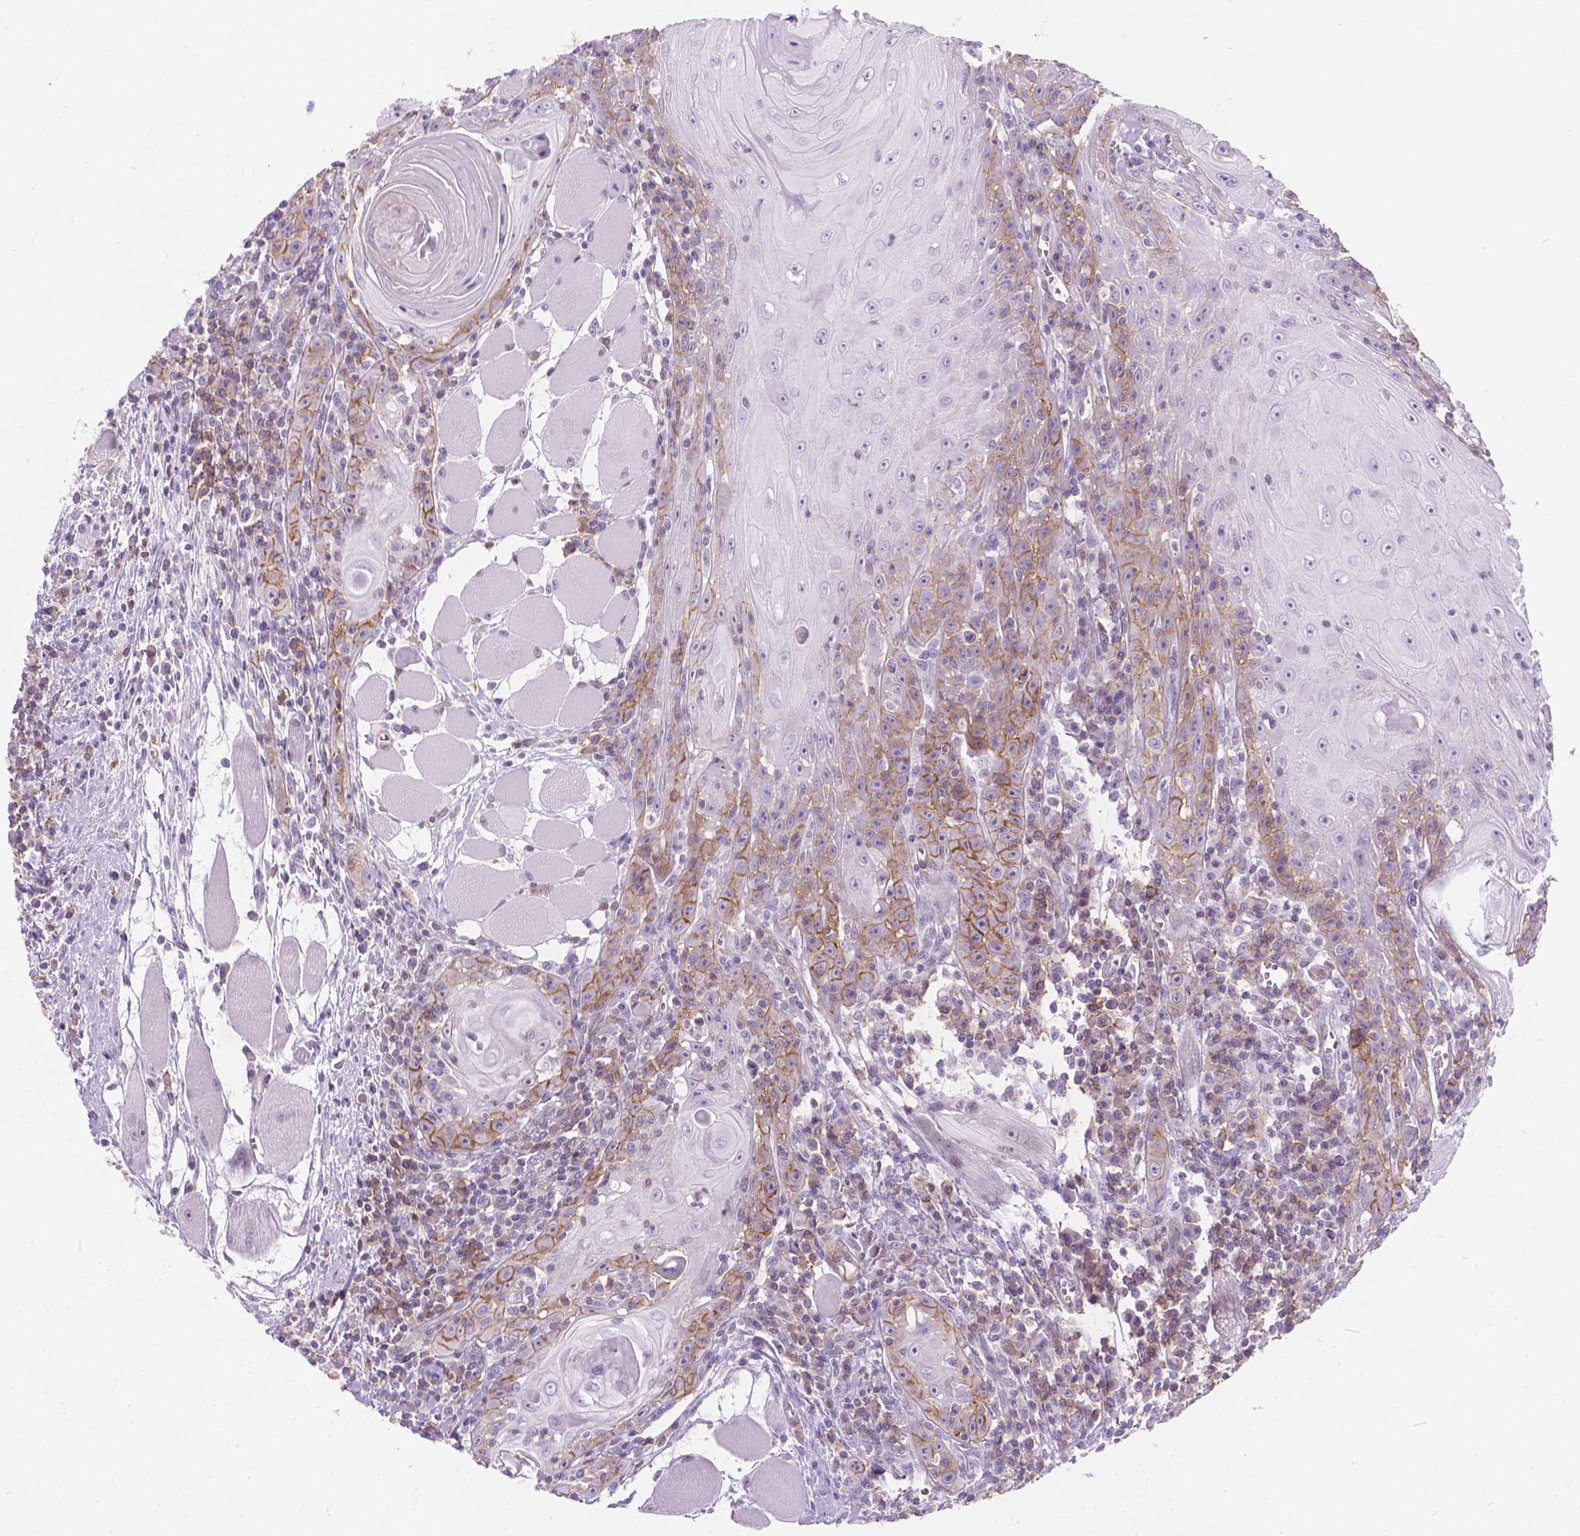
{"staining": {"intensity": "moderate", "quantity": "<25%", "location": "cytoplasmic/membranous"}, "tissue": "head and neck cancer", "cell_type": "Tumor cells", "image_type": "cancer", "snomed": [{"axis": "morphology", "description": "Normal tissue, NOS"}, {"axis": "morphology", "description": "Squamous cell carcinoma, NOS"}, {"axis": "topography", "description": "Oral tissue"}, {"axis": "topography", "description": "Head-Neck"}], "caption": "Immunohistochemical staining of human squamous cell carcinoma (head and neck) exhibits moderate cytoplasmic/membranous protein positivity in approximately <25% of tumor cells.", "gene": "KIAA0040", "patient": {"sex": "male", "age": 52}}